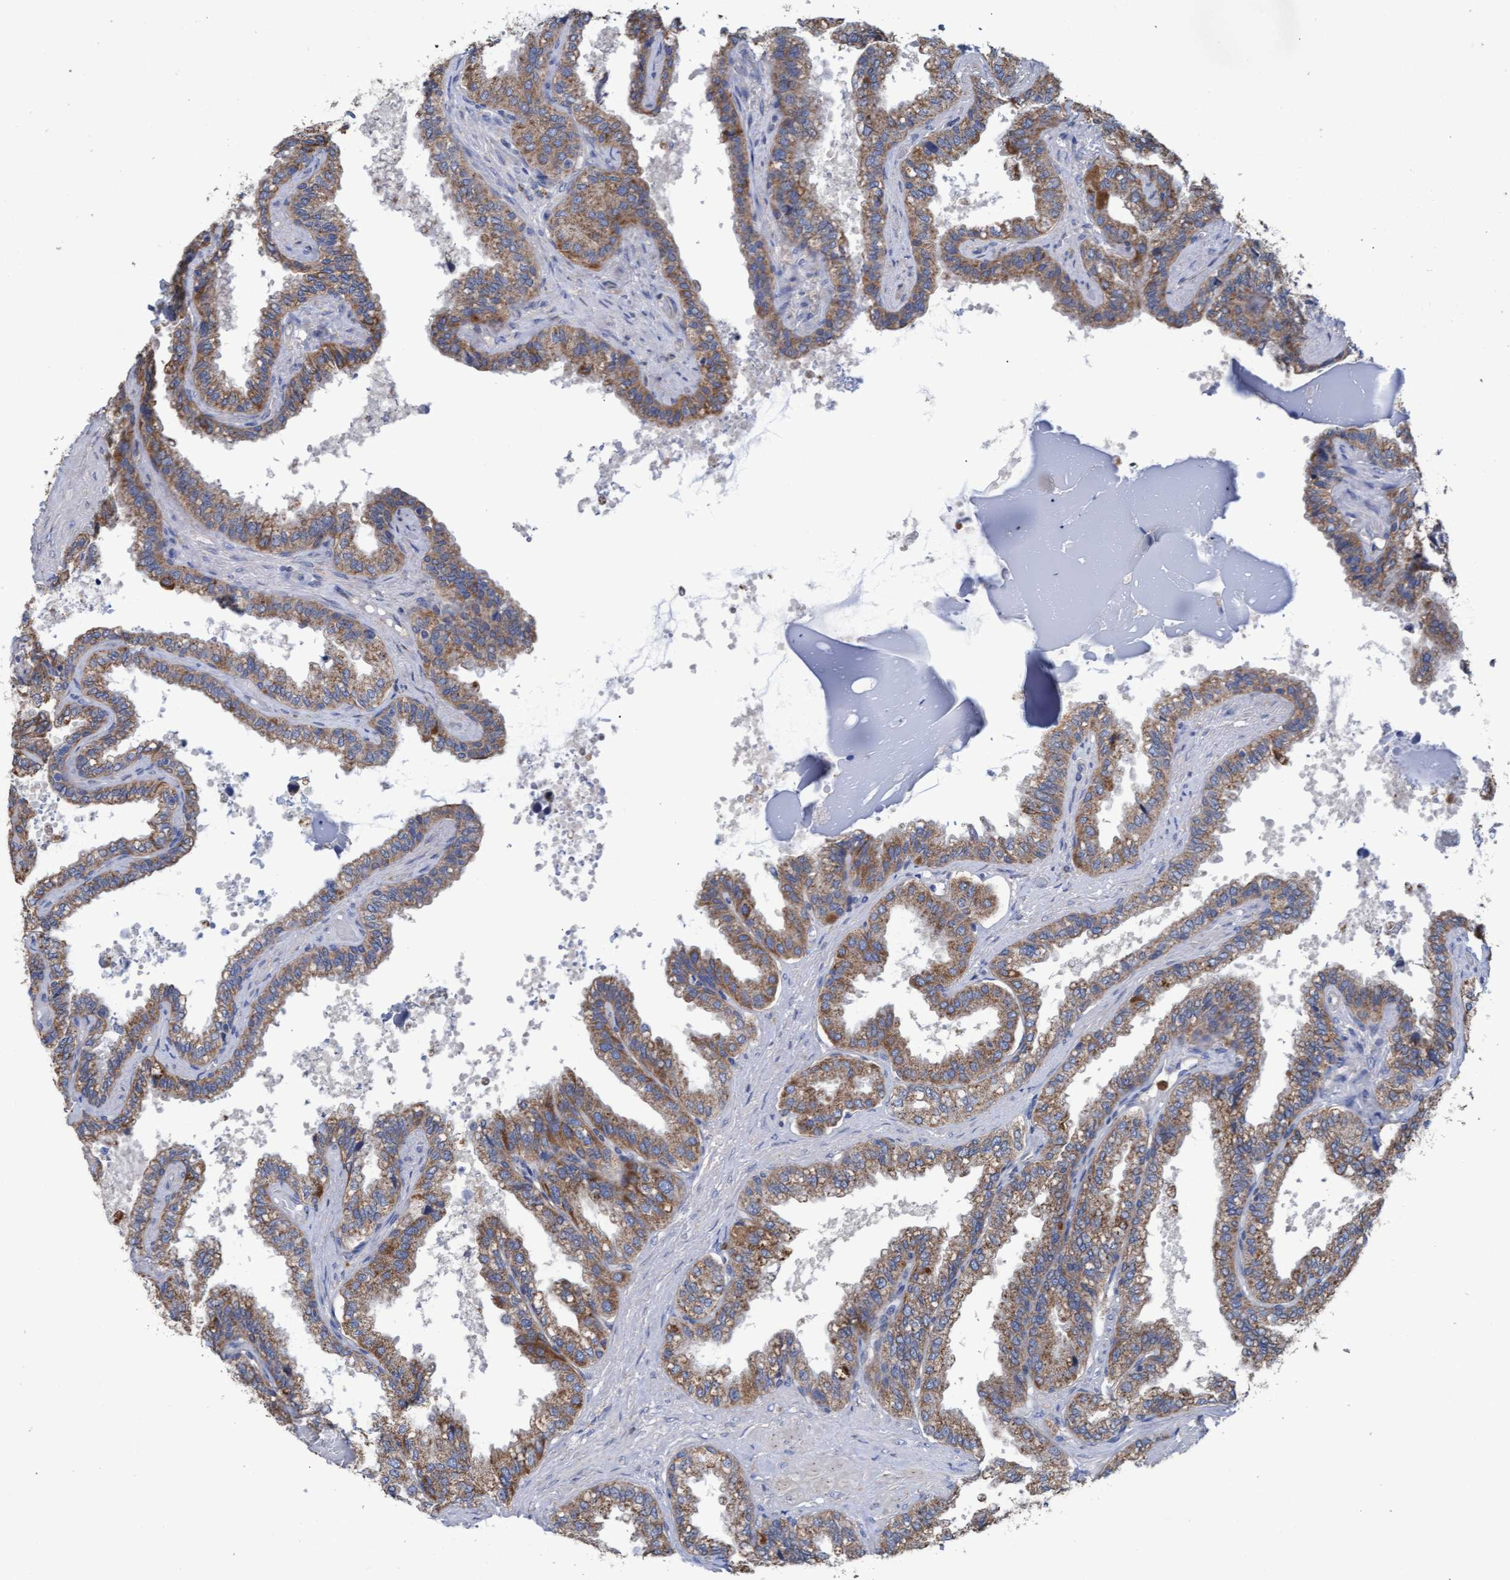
{"staining": {"intensity": "moderate", "quantity": ">75%", "location": "cytoplasmic/membranous"}, "tissue": "seminal vesicle", "cell_type": "Glandular cells", "image_type": "normal", "snomed": [{"axis": "morphology", "description": "Normal tissue, NOS"}, {"axis": "topography", "description": "Seminal veicle"}], "caption": "IHC of unremarkable human seminal vesicle reveals medium levels of moderate cytoplasmic/membranous expression in approximately >75% of glandular cells.", "gene": "MRPL38", "patient": {"sex": "male", "age": 46}}